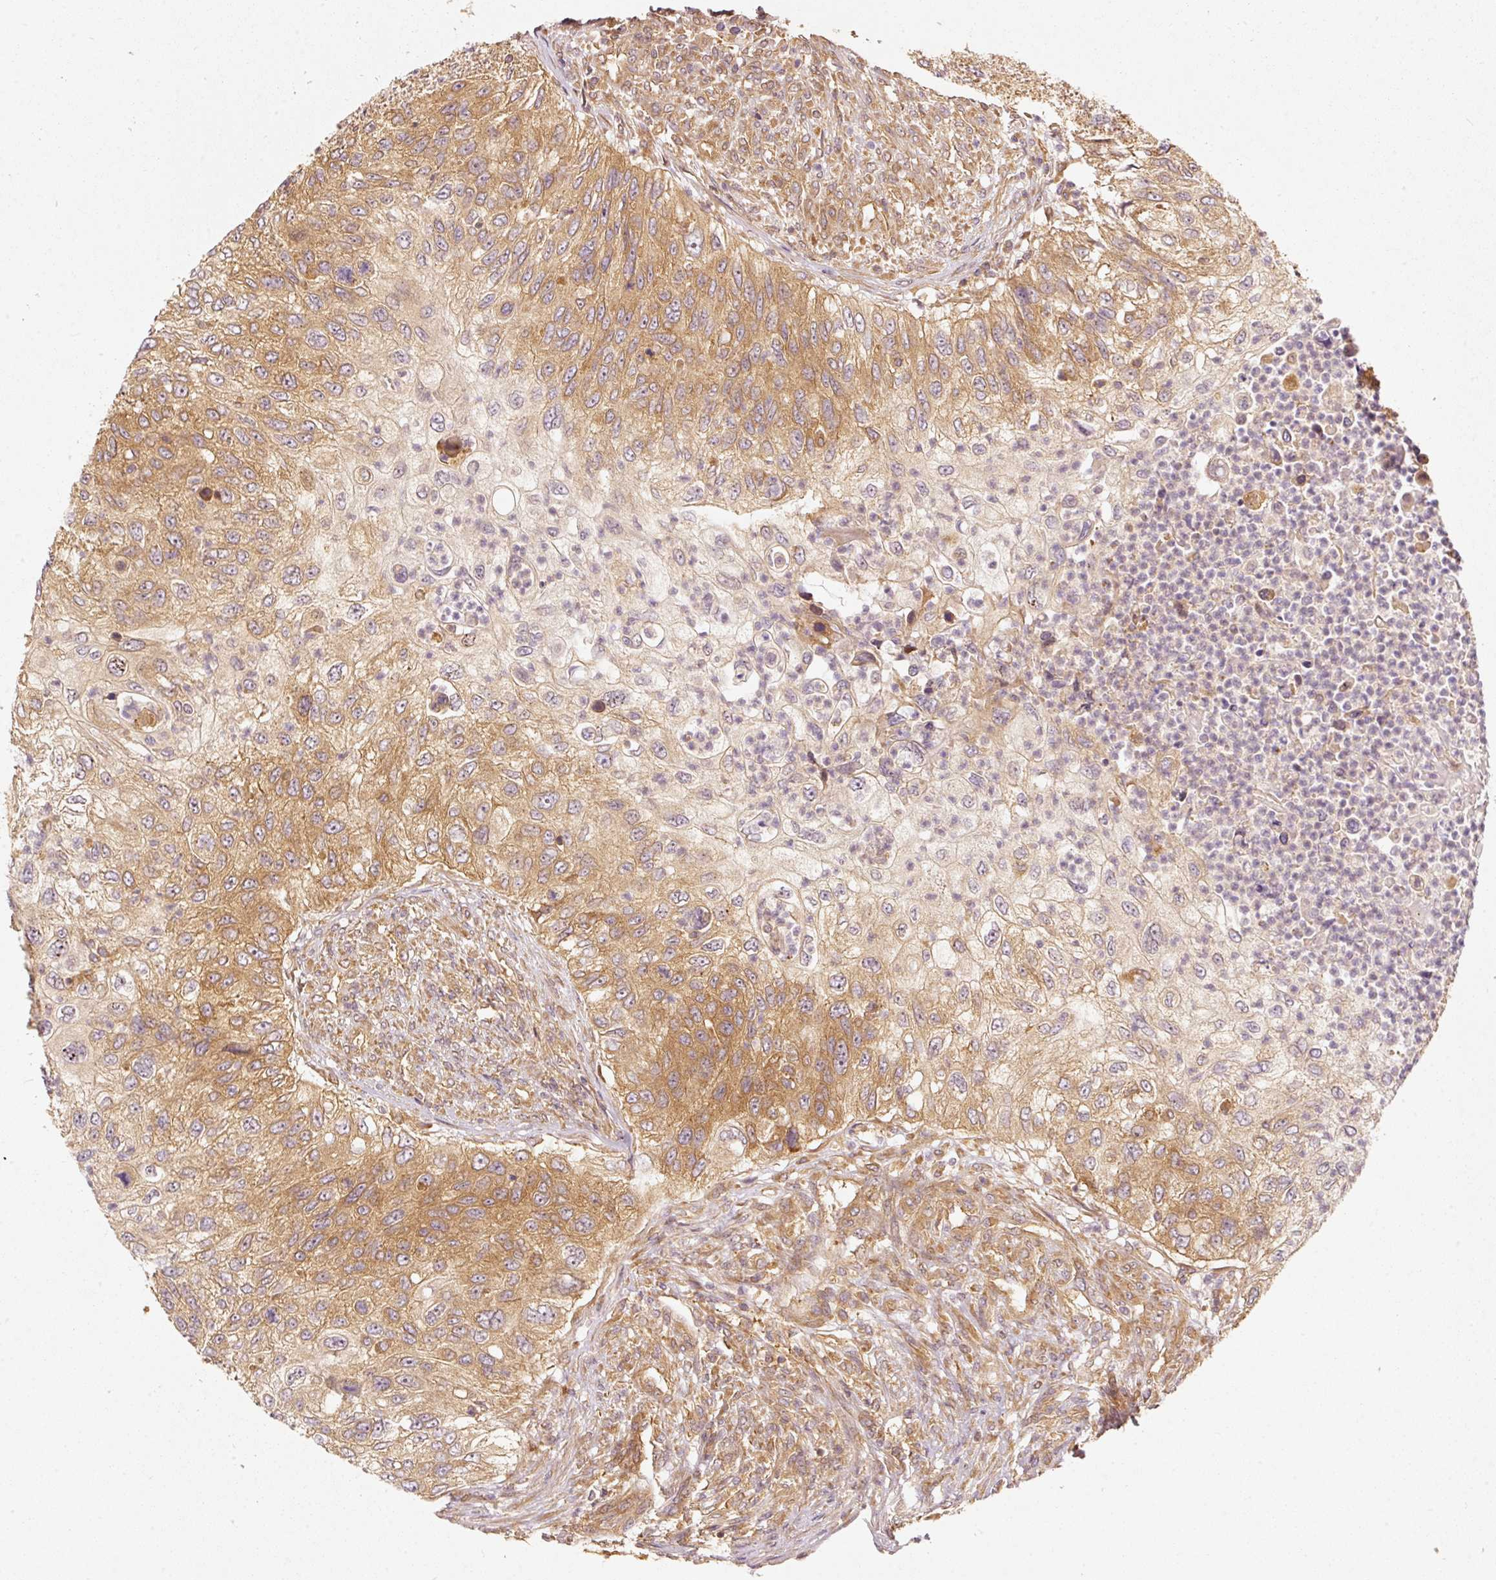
{"staining": {"intensity": "moderate", "quantity": "25%-75%", "location": "cytoplasmic/membranous"}, "tissue": "urothelial cancer", "cell_type": "Tumor cells", "image_type": "cancer", "snomed": [{"axis": "morphology", "description": "Urothelial carcinoma, High grade"}, {"axis": "topography", "description": "Urinary bladder"}], "caption": "Immunohistochemistry (IHC) of urothelial cancer exhibits medium levels of moderate cytoplasmic/membranous expression in about 25%-75% of tumor cells.", "gene": "EIF3B", "patient": {"sex": "female", "age": 60}}